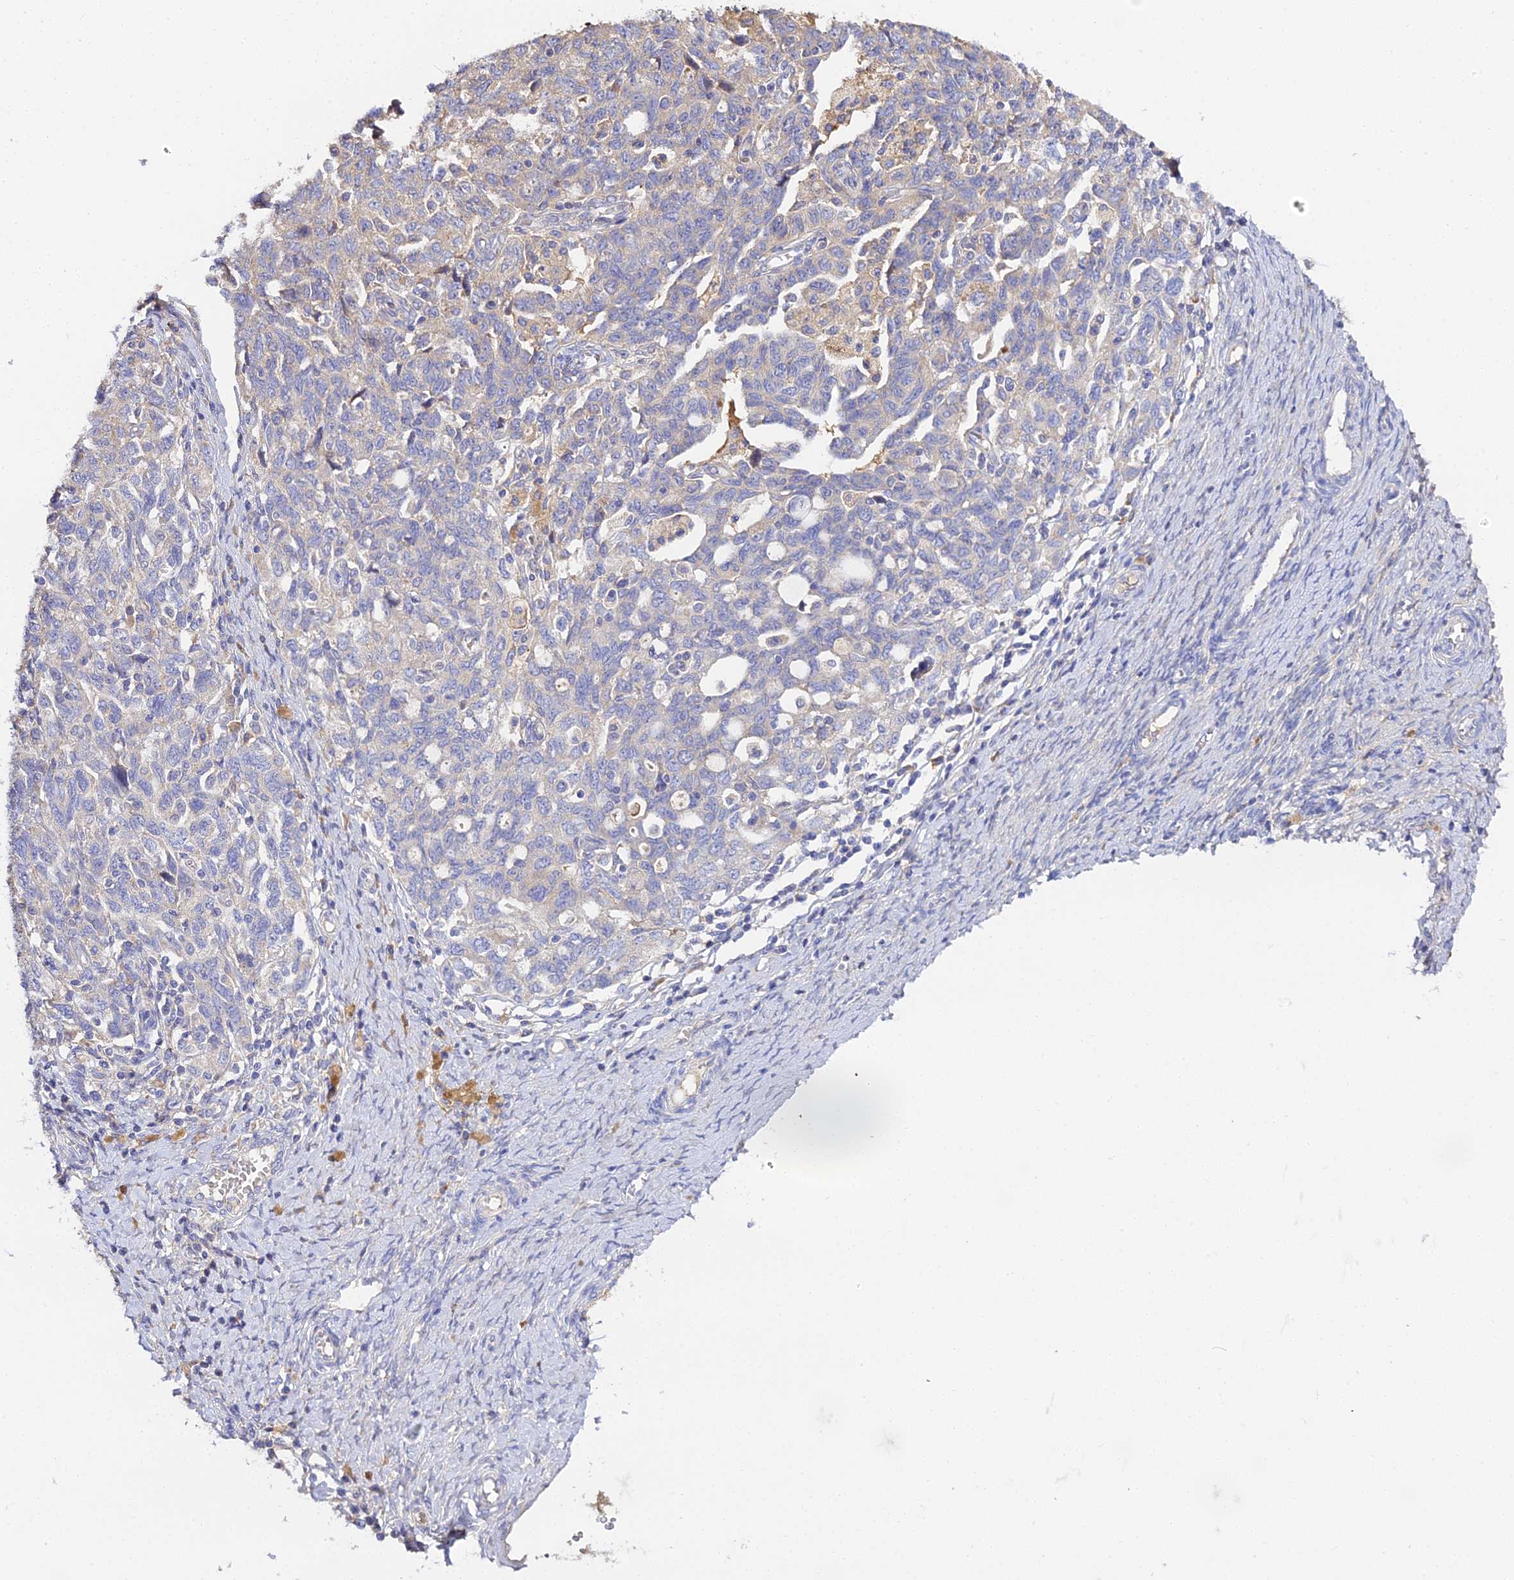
{"staining": {"intensity": "moderate", "quantity": "<25%", "location": "cytoplasmic/membranous"}, "tissue": "ovarian cancer", "cell_type": "Tumor cells", "image_type": "cancer", "snomed": [{"axis": "morphology", "description": "Carcinoma, NOS"}, {"axis": "morphology", "description": "Cystadenocarcinoma, serous, NOS"}, {"axis": "topography", "description": "Ovary"}], "caption": "Protein analysis of ovarian serous cystadenocarcinoma tissue shows moderate cytoplasmic/membranous expression in approximately <25% of tumor cells.", "gene": "SCX", "patient": {"sex": "female", "age": 69}}